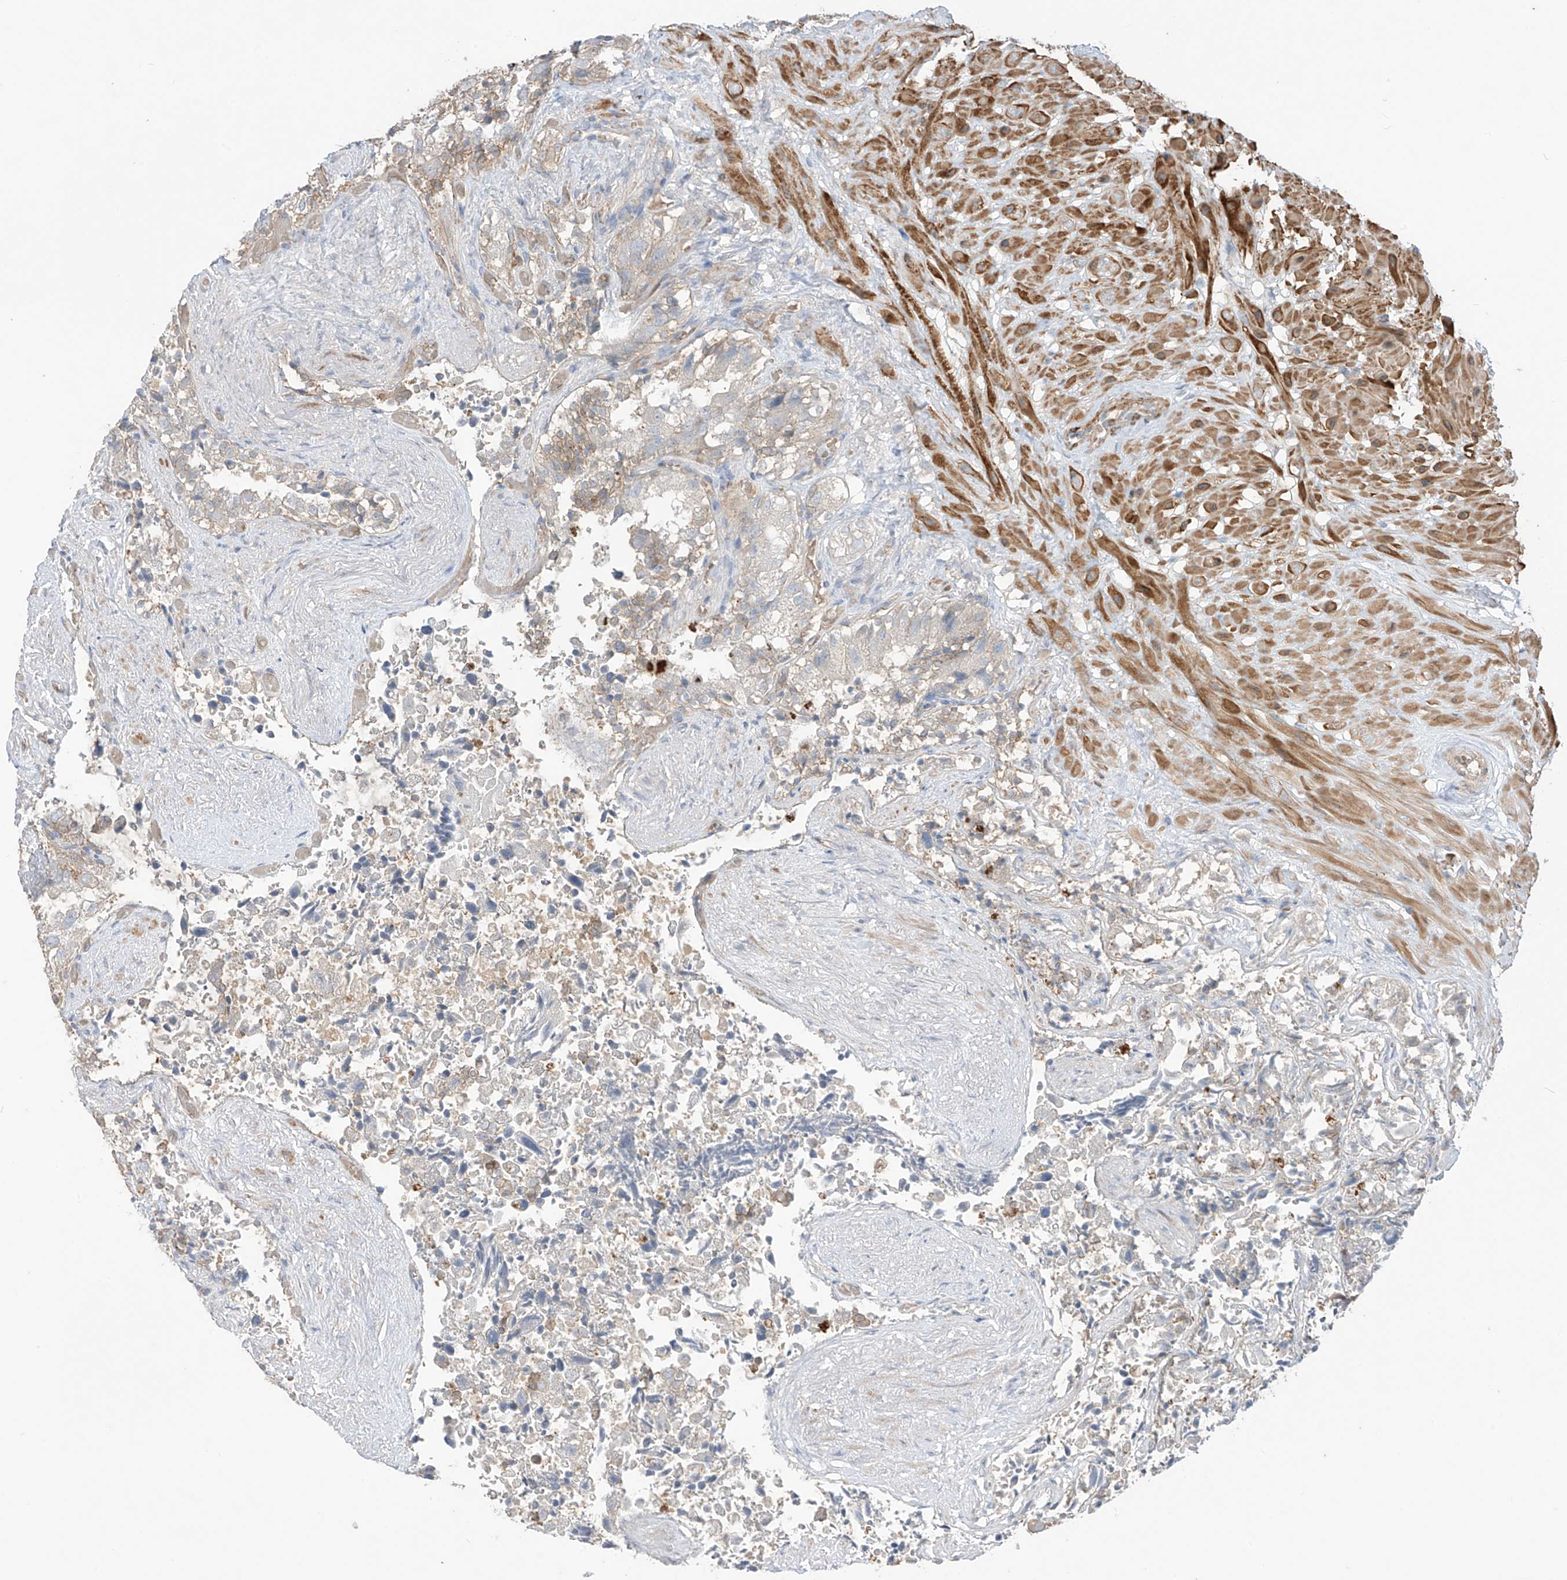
{"staining": {"intensity": "weak", "quantity": "25%-75%", "location": "cytoplasmic/membranous"}, "tissue": "seminal vesicle", "cell_type": "Glandular cells", "image_type": "normal", "snomed": [{"axis": "morphology", "description": "Normal tissue, NOS"}, {"axis": "topography", "description": "Seminal veicle"}, {"axis": "topography", "description": "Peripheral nerve tissue"}], "caption": "Seminal vesicle stained with a brown dye exhibits weak cytoplasmic/membranous positive positivity in about 25%-75% of glandular cells.", "gene": "TRMU", "patient": {"sex": "male", "age": 63}}